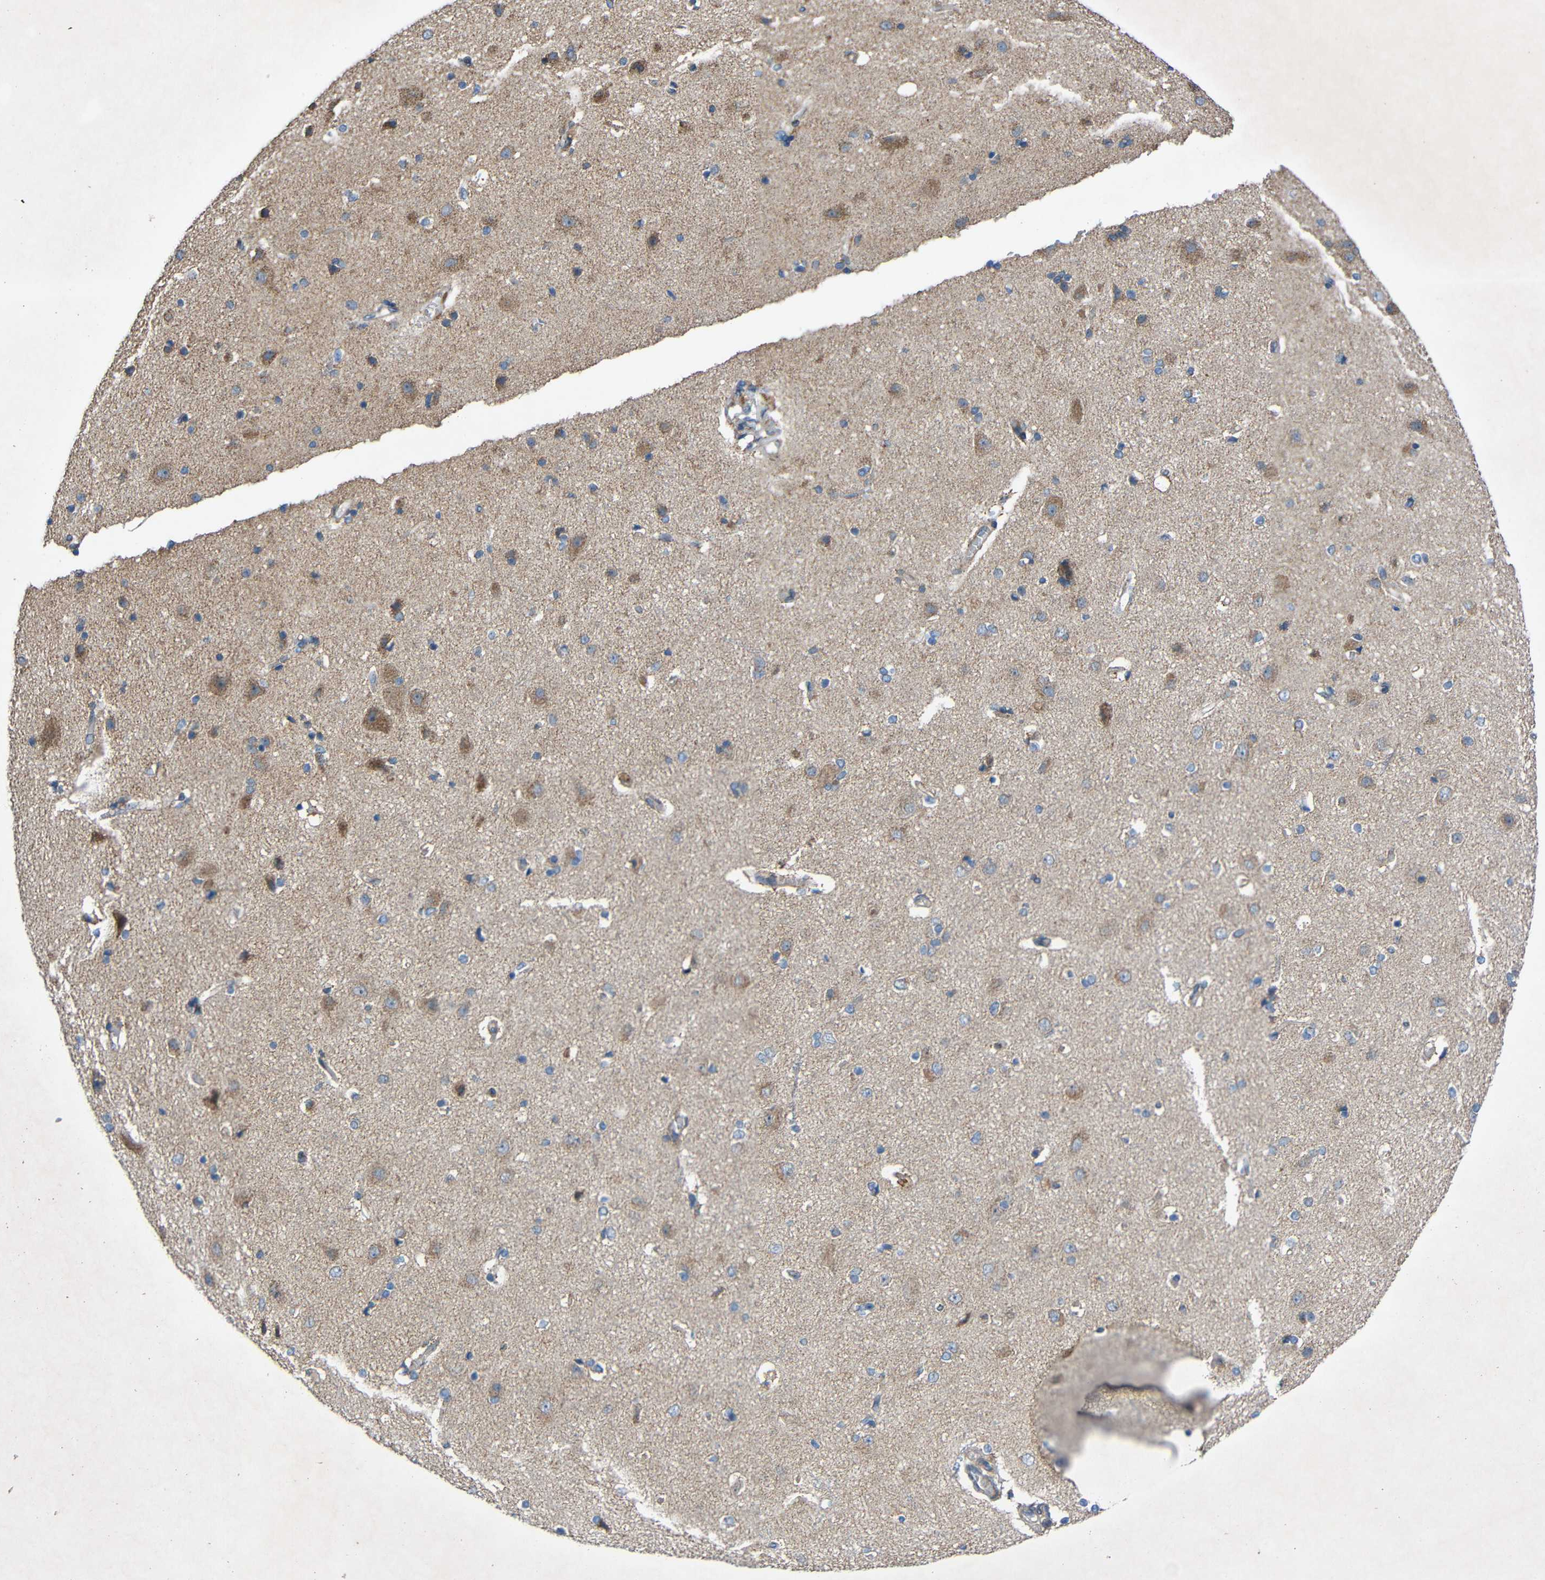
{"staining": {"intensity": "weak", "quantity": ">75%", "location": "cytoplasmic/membranous"}, "tissue": "cerebral cortex", "cell_type": "Endothelial cells", "image_type": "normal", "snomed": [{"axis": "morphology", "description": "Normal tissue, NOS"}, {"axis": "topography", "description": "Cerebral cortex"}], "caption": "Immunohistochemistry (IHC) photomicrograph of normal human cerebral cortex stained for a protein (brown), which displays low levels of weak cytoplasmic/membranous expression in about >75% of endothelial cells.", "gene": "TMEM25", "patient": {"sex": "female", "age": 54}}